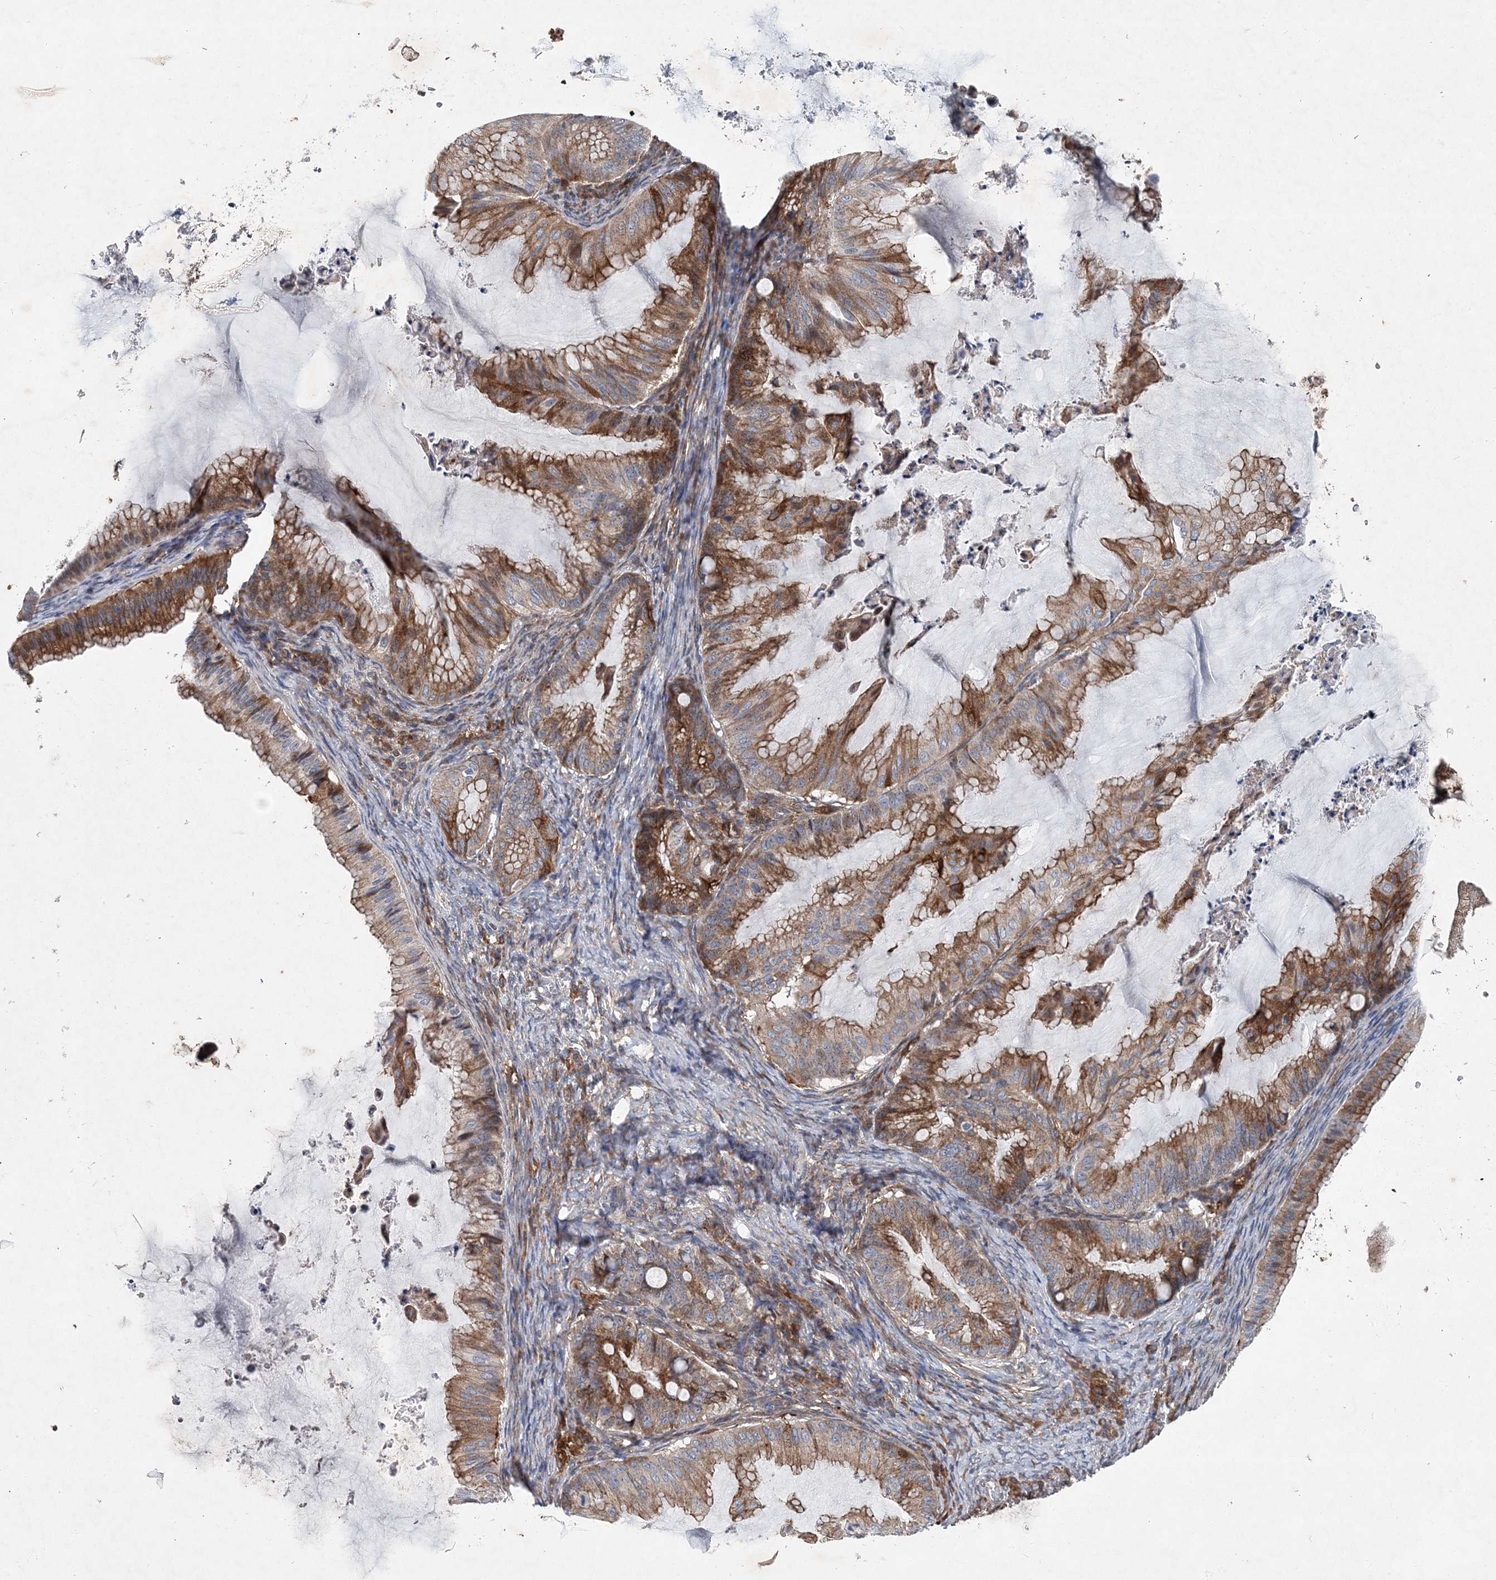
{"staining": {"intensity": "moderate", "quantity": ">75%", "location": "cytoplasmic/membranous"}, "tissue": "ovarian cancer", "cell_type": "Tumor cells", "image_type": "cancer", "snomed": [{"axis": "morphology", "description": "Cystadenocarcinoma, mucinous, NOS"}, {"axis": "topography", "description": "Ovary"}], "caption": "Ovarian mucinous cystadenocarcinoma stained for a protein (brown) displays moderate cytoplasmic/membranous positive positivity in about >75% of tumor cells.", "gene": "SPOPL", "patient": {"sex": "female", "age": 71}}